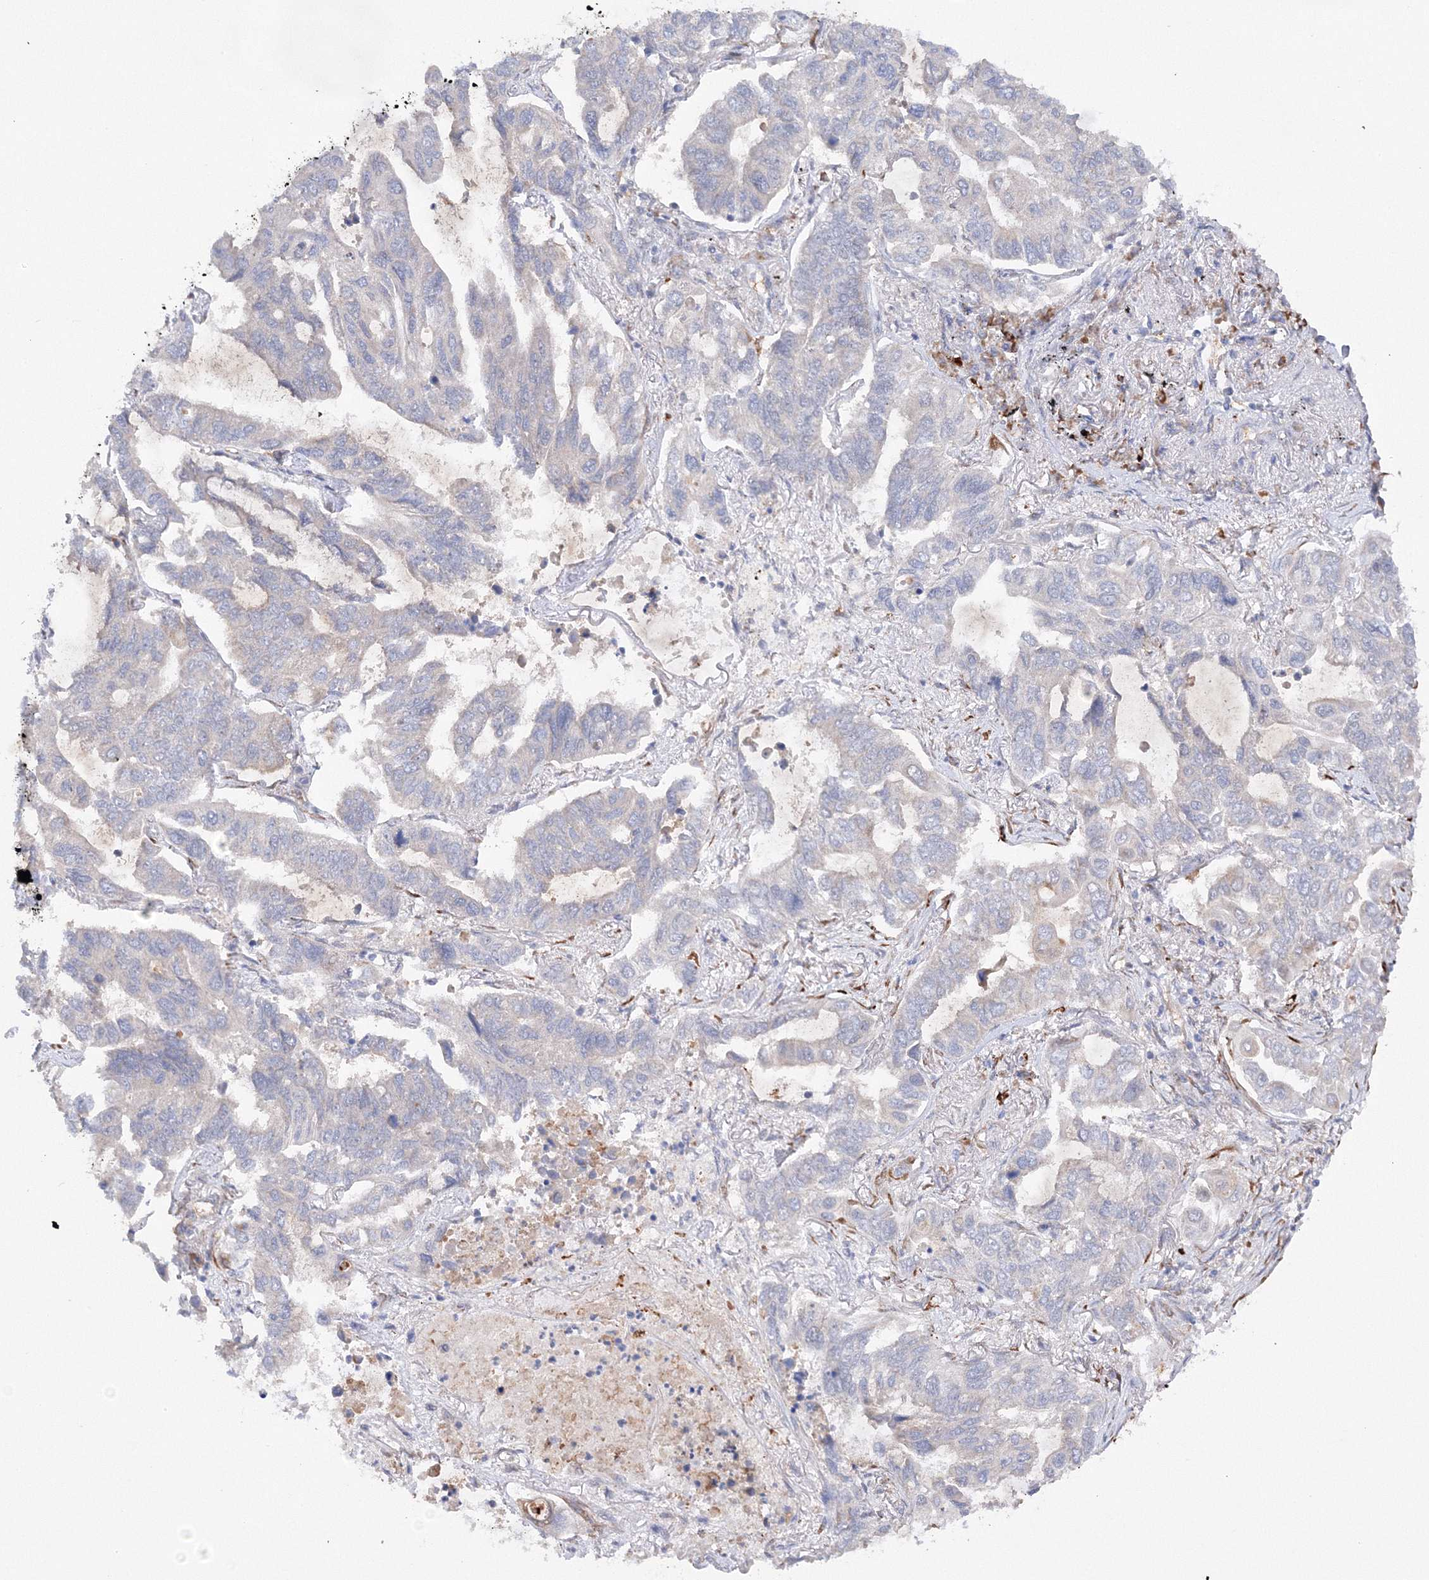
{"staining": {"intensity": "negative", "quantity": "none", "location": "none"}, "tissue": "lung cancer", "cell_type": "Tumor cells", "image_type": "cancer", "snomed": [{"axis": "morphology", "description": "Adenocarcinoma, NOS"}, {"axis": "topography", "description": "Lung"}], "caption": "An immunohistochemistry (IHC) micrograph of lung adenocarcinoma is shown. There is no staining in tumor cells of lung adenocarcinoma.", "gene": "DIS3L2", "patient": {"sex": "male", "age": 64}}